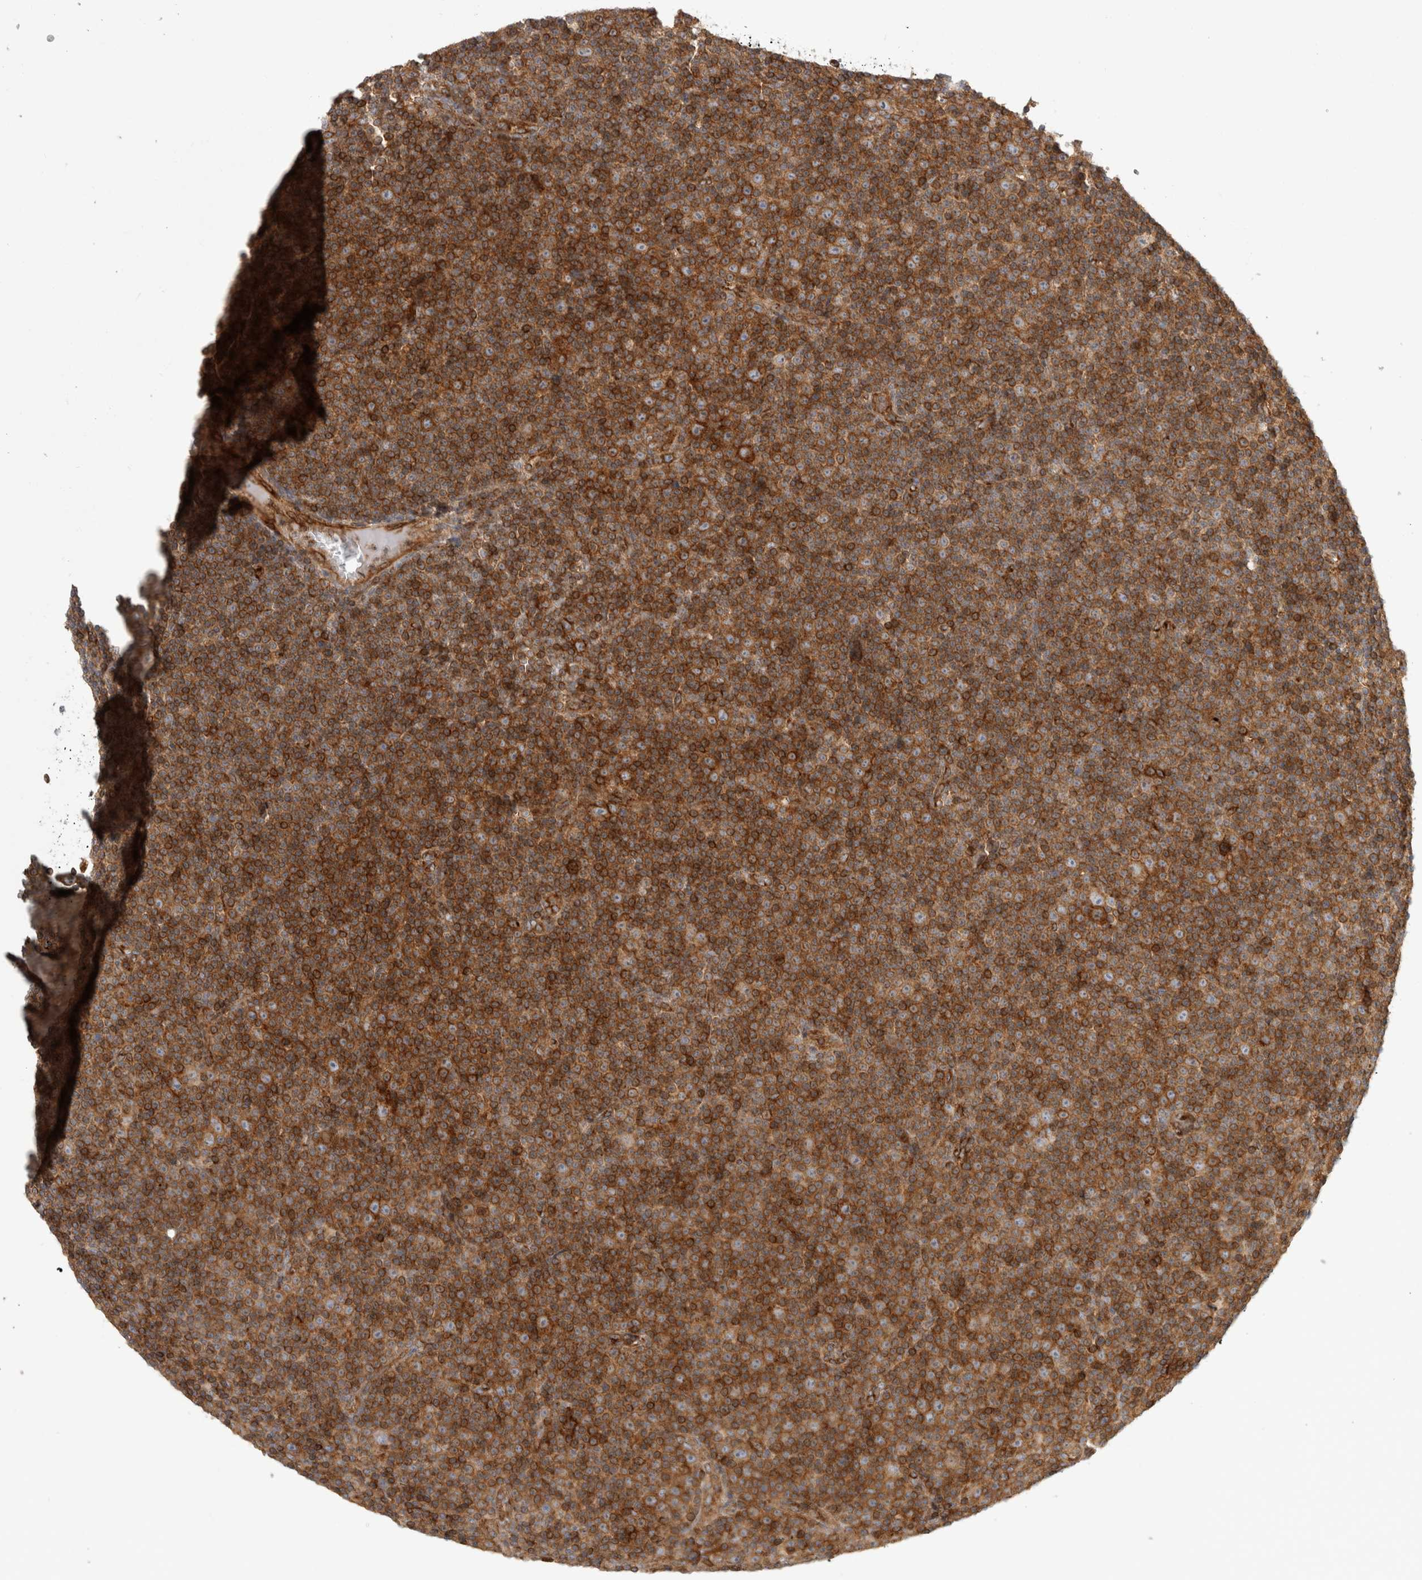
{"staining": {"intensity": "strong", "quantity": ">75%", "location": "cytoplasmic/membranous"}, "tissue": "lymphoma", "cell_type": "Tumor cells", "image_type": "cancer", "snomed": [{"axis": "morphology", "description": "Malignant lymphoma, non-Hodgkin's type, Low grade"}, {"axis": "topography", "description": "Lymph node"}], "caption": "Immunohistochemistry (IHC) photomicrograph of neoplastic tissue: human lymphoma stained using immunohistochemistry (IHC) exhibits high levels of strong protein expression localized specifically in the cytoplasmic/membranous of tumor cells, appearing as a cytoplasmic/membranous brown color.", "gene": "HLA-E", "patient": {"sex": "female", "age": 67}}